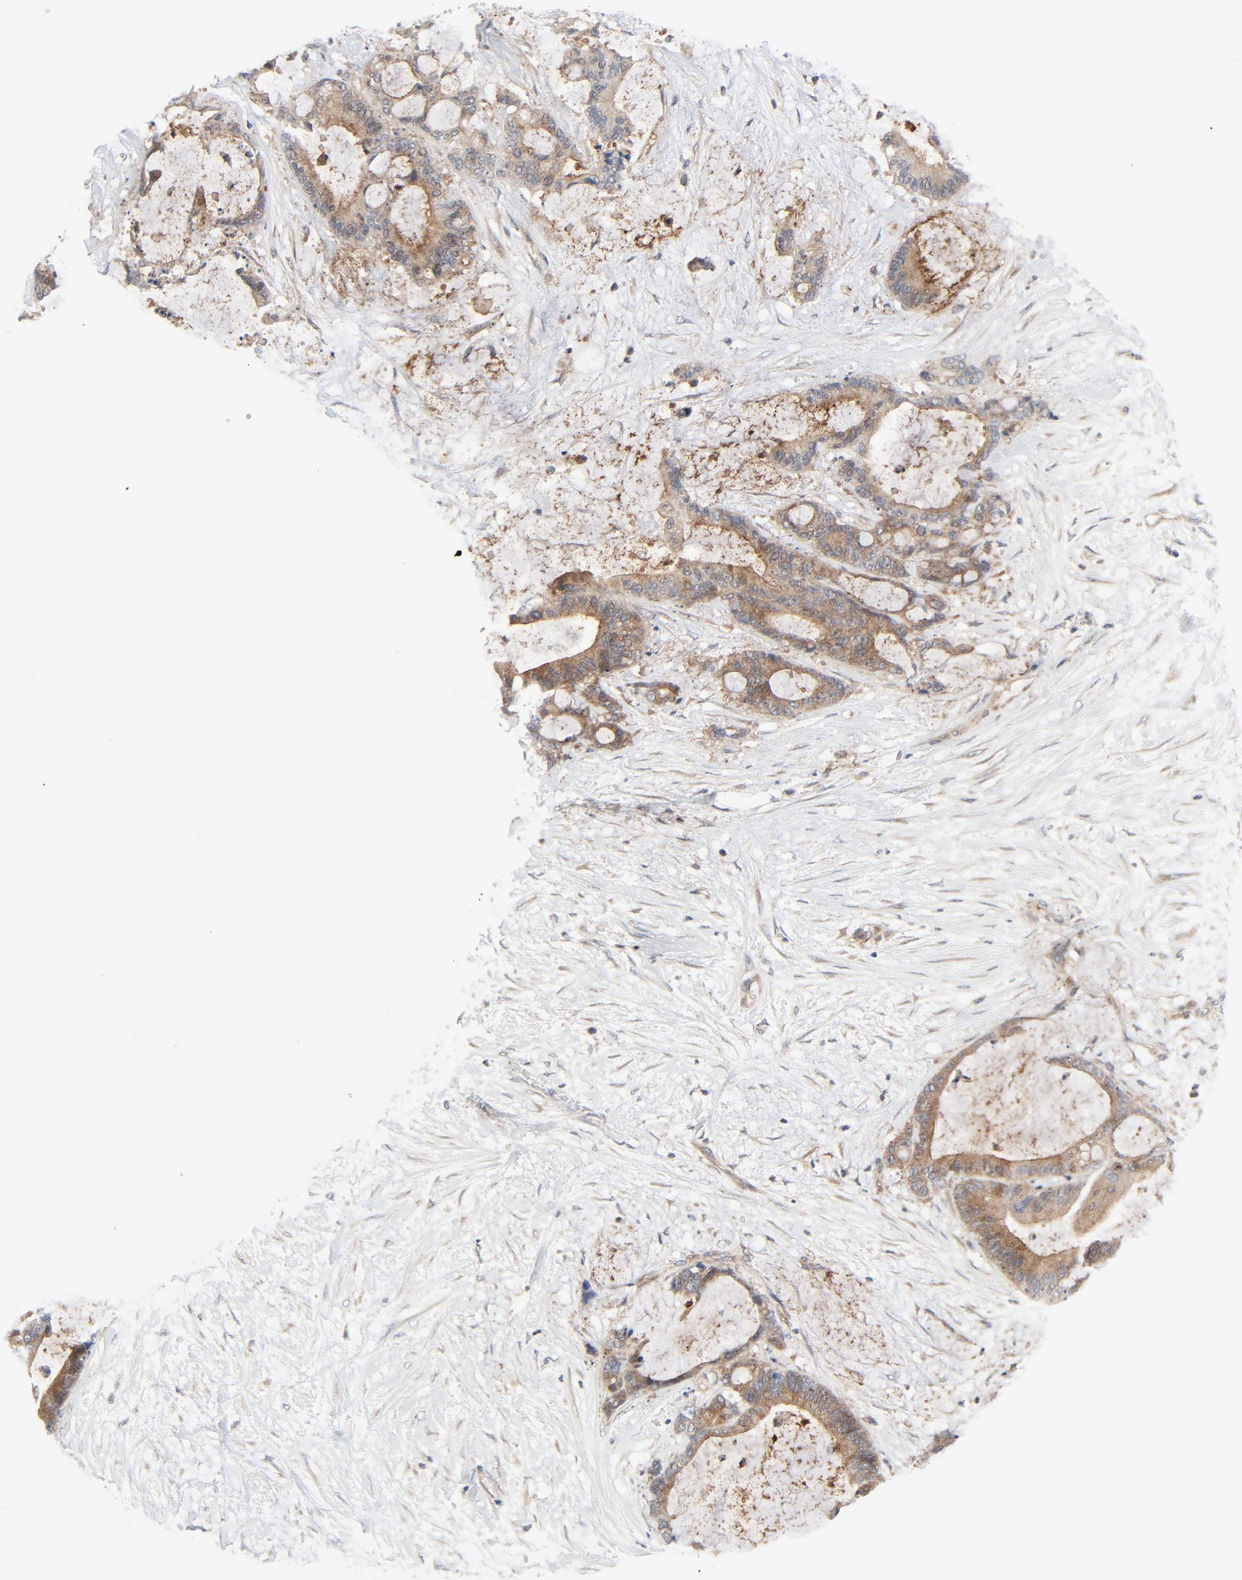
{"staining": {"intensity": "moderate", "quantity": ">75%", "location": "cytoplasmic/membranous"}, "tissue": "liver cancer", "cell_type": "Tumor cells", "image_type": "cancer", "snomed": [{"axis": "morphology", "description": "Cholangiocarcinoma"}, {"axis": "topography", "description": "Liver"}], "caption": "Moderate cytoplasmic/membranous positivity is identified in approximately >75% of tumor cells in liver cancer. The staining was performed using DAB (3,3'-diaminobenzidine), with brown indicating positive protein expression. Nuclei are stained blue with hematoxylin.", "gene": "TSG101", "patient": {"sex": "female", "age": 73}}